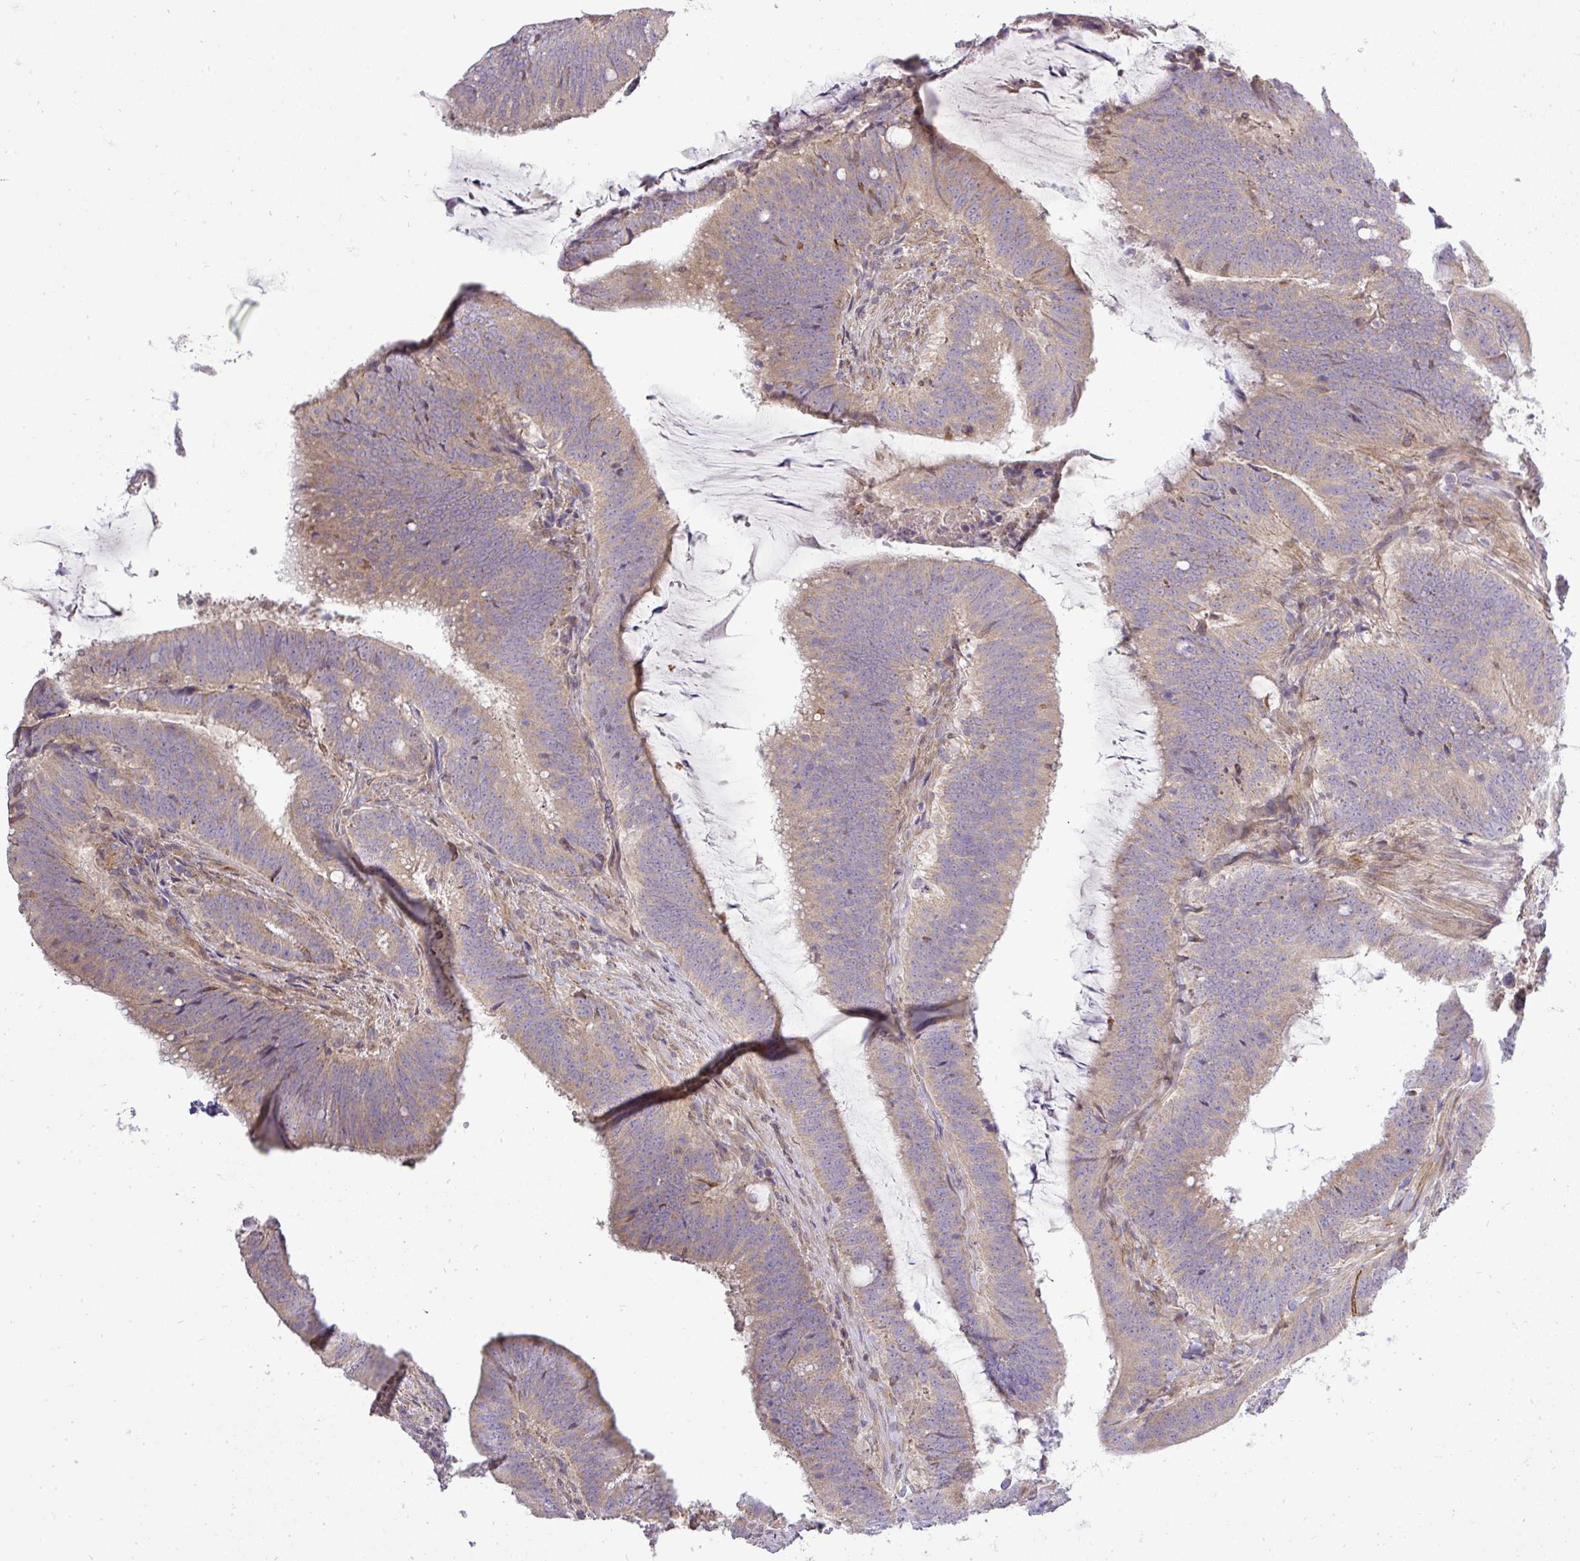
{"staining": {"intensity": "weak", "quantity": "25%-75%", "location": "cytoplasmic/membranous"}, "tissue": "colorectal cancer", "cell_type": "Tumor cells", "image_type": "cancer", "snomed": [{"axis": "morphology", "description": "Adenocarcinoma, NOS"}, {"axis": "topography", "description": "Colon"}], "caption": "Adenocarcinoma (colorectal) stained for a protein displays weak cytoplasmic/membranous positivity in tumor cells.", "gene": "ZDHHC1", "patient": {"sex": "female", "age": 43}}